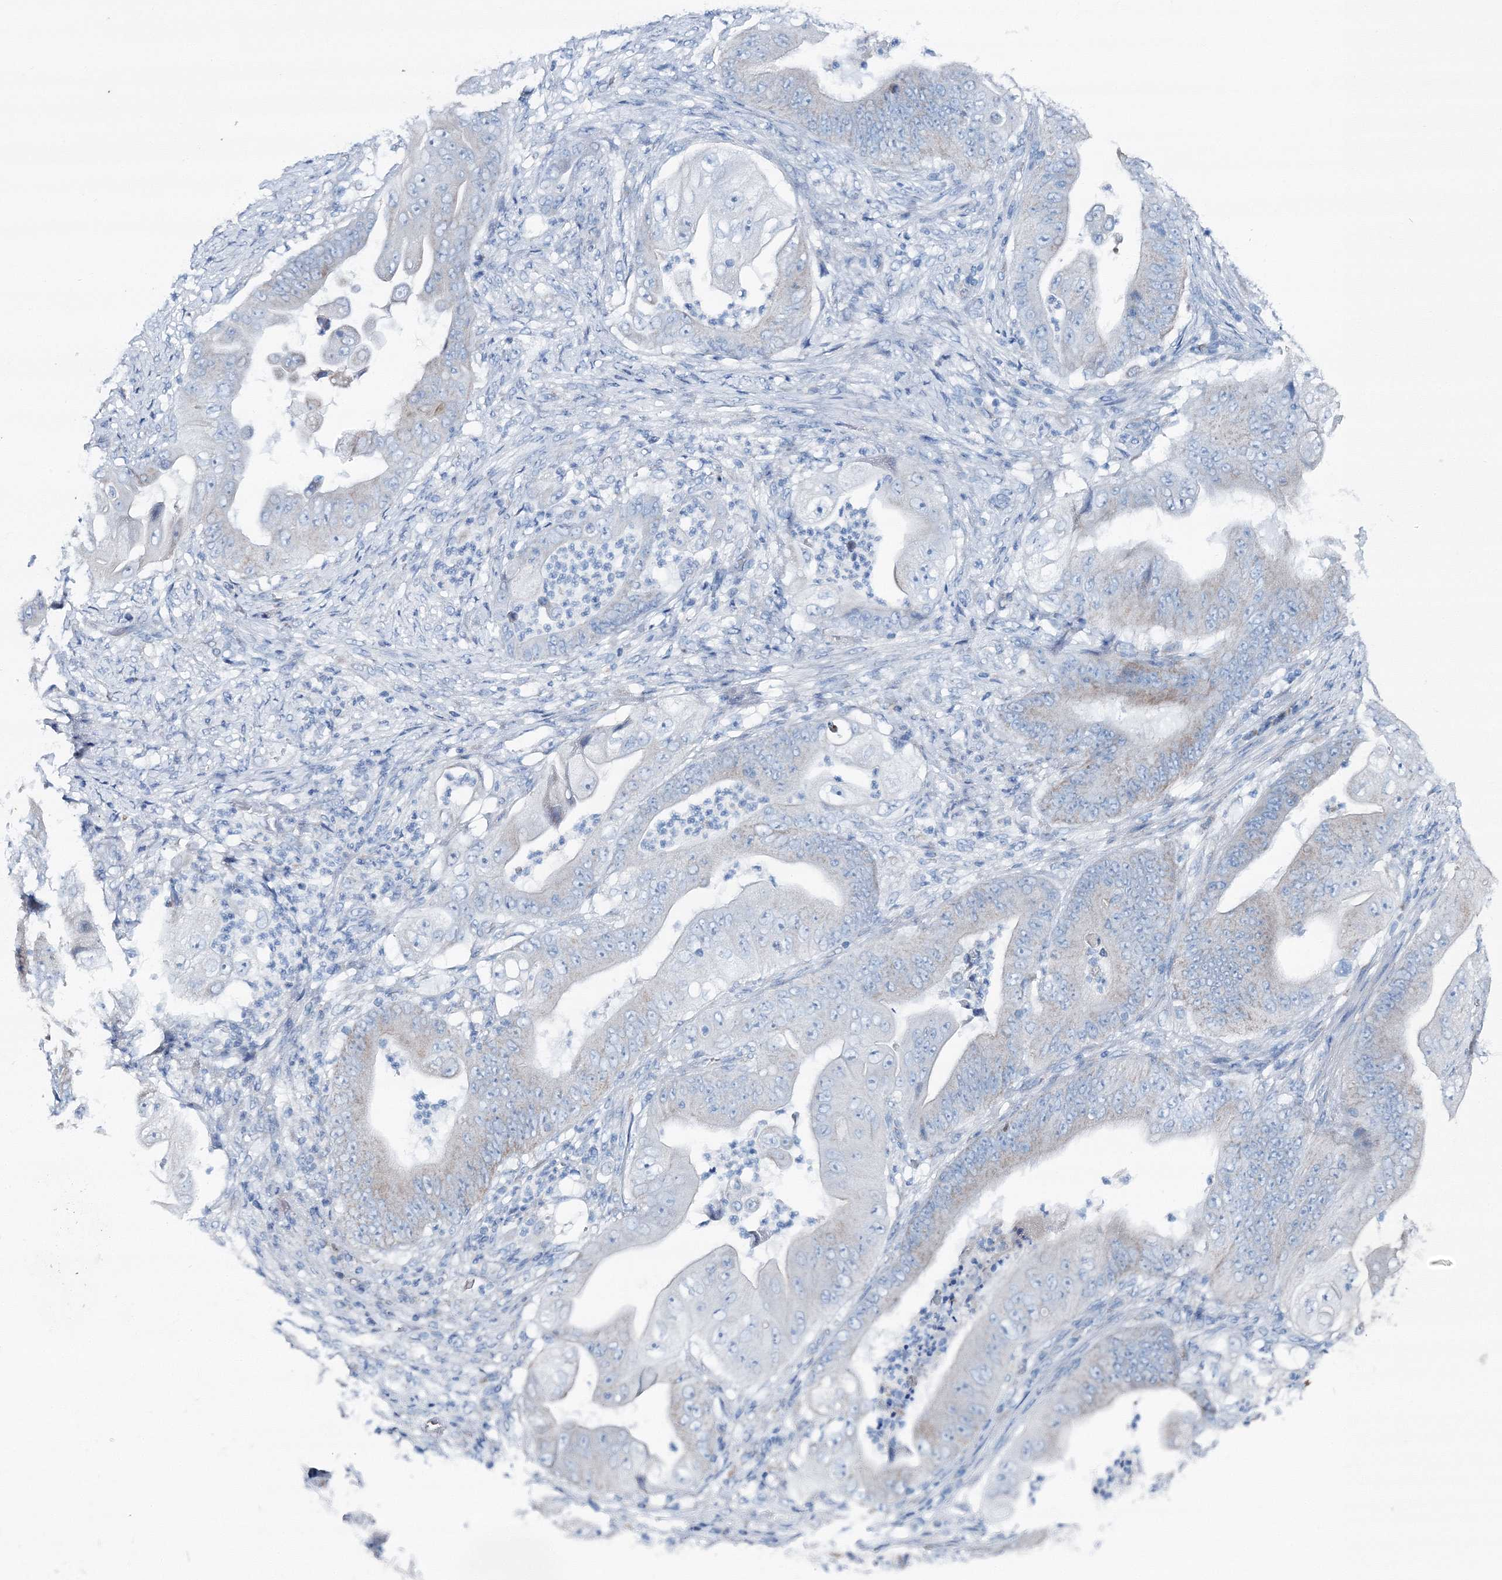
{"staining": {"intensity": "negative", "quantity": "none", "location": "none"}, "tissue": "stomach cancer", "cell_type": "Tumor cells", "image_type": "cancer", "snomed": [{"axis": "morphology", "description": "Adenocarcinoma, NOS"}, {"axis": "topography", "description": "Stomach"}], "caption": "A micrograph of stomach adenocarcinoma stained for a protein demonstrates no brown staining in tumor cells.", "gene": "GABARAPL2", "patient": {"sex": "female", "age": 73}}